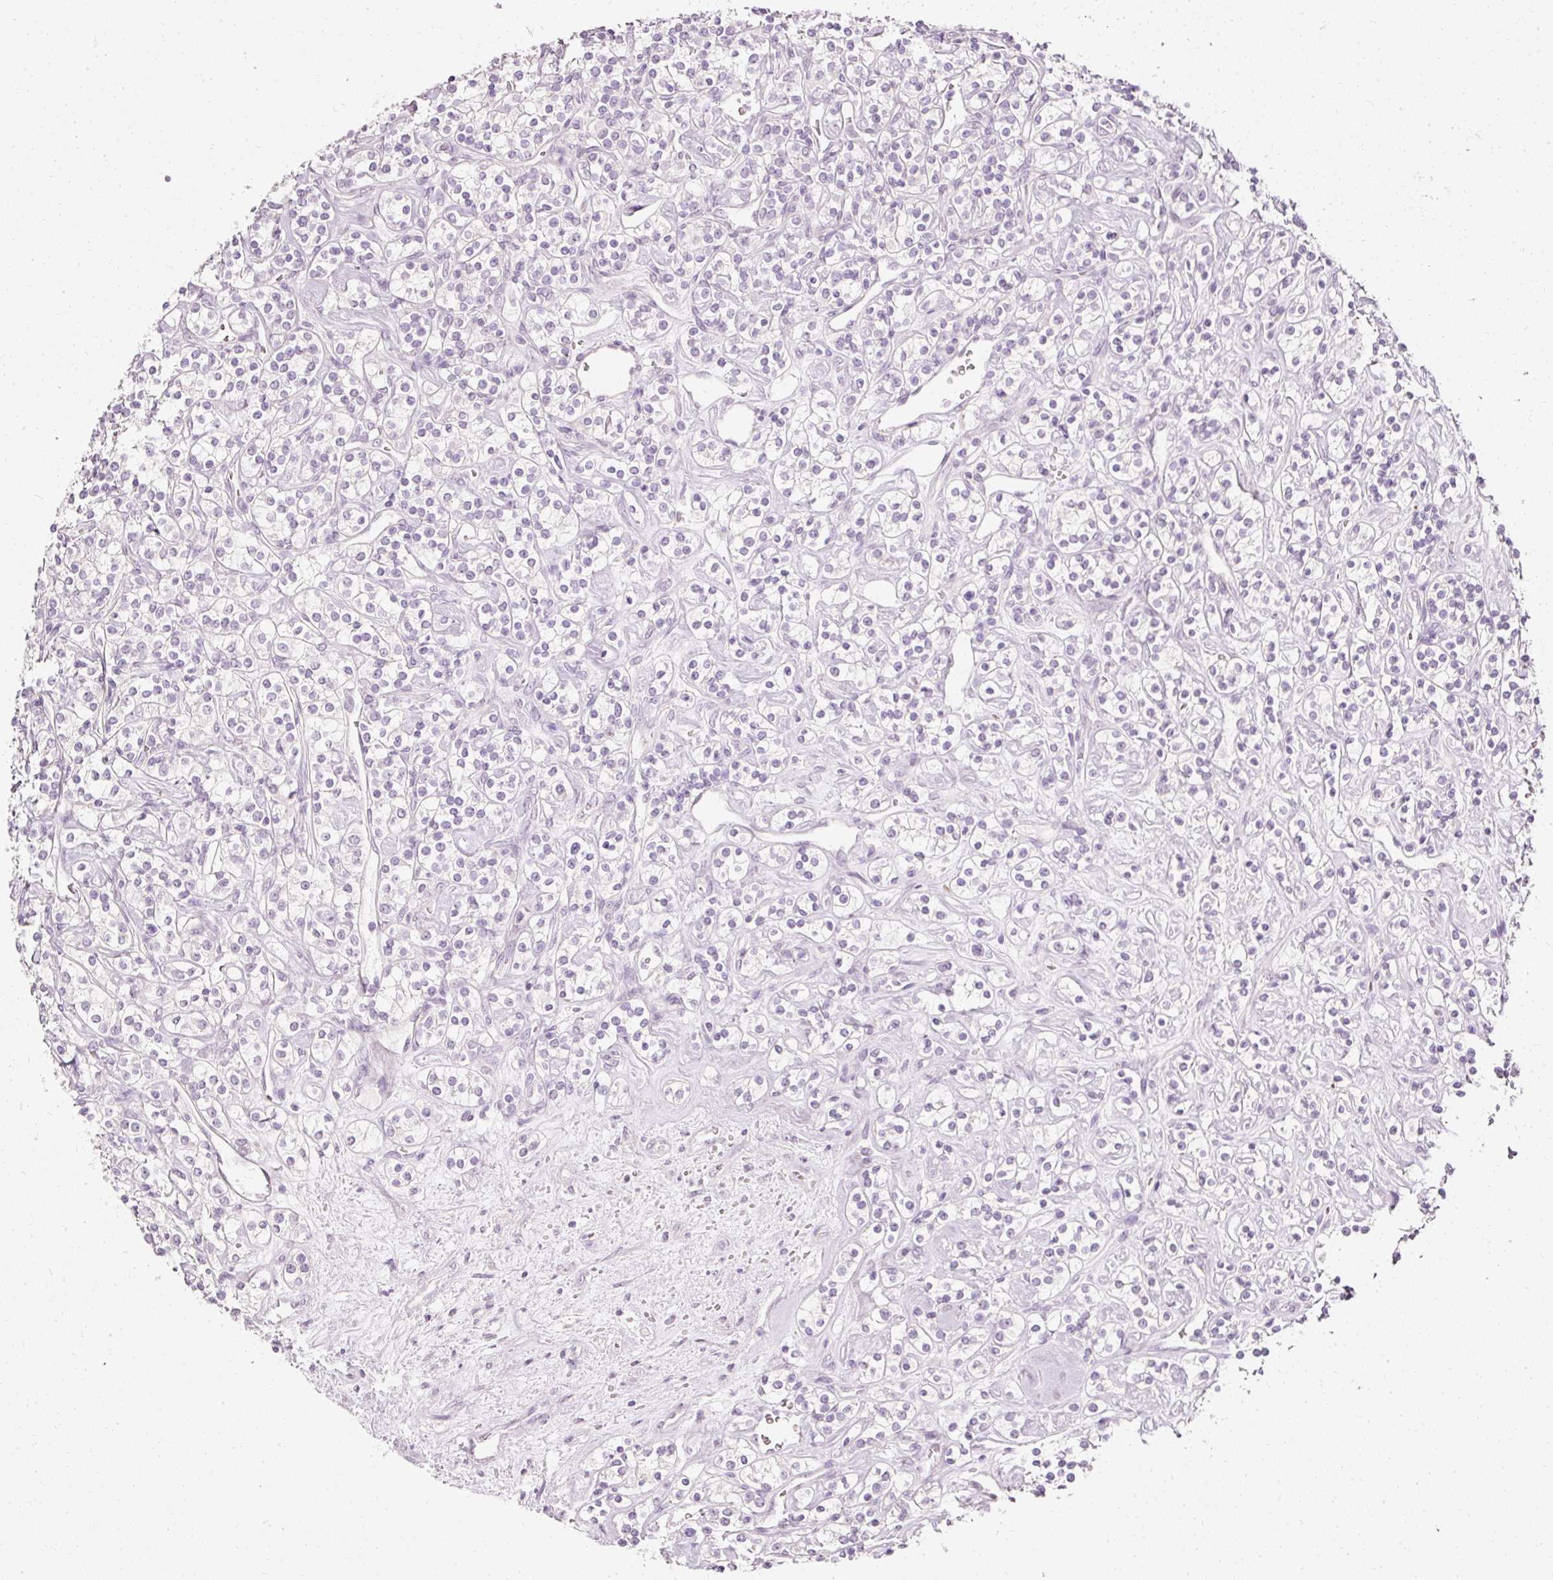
{"staining": {"intensity": "negative", "quantity": "none", "location": "none"}, "tissue": "renal cancer", "cell_type": "Tumor cells", "image_type": "cancer", "snomed": [{"axis": "morphology", "description": "Adenocarcinoma, NOS"}, {"axis": "topography", "description": "Kidney"}], "caption": "Immunohistochemistry histopathology image of human adenocarcinoma (renal) stained for a protein (brown), which reveals no staining in tumor cells.", "gene": "ELAVL3", "patient": {"sex": "male", "age": 77}}